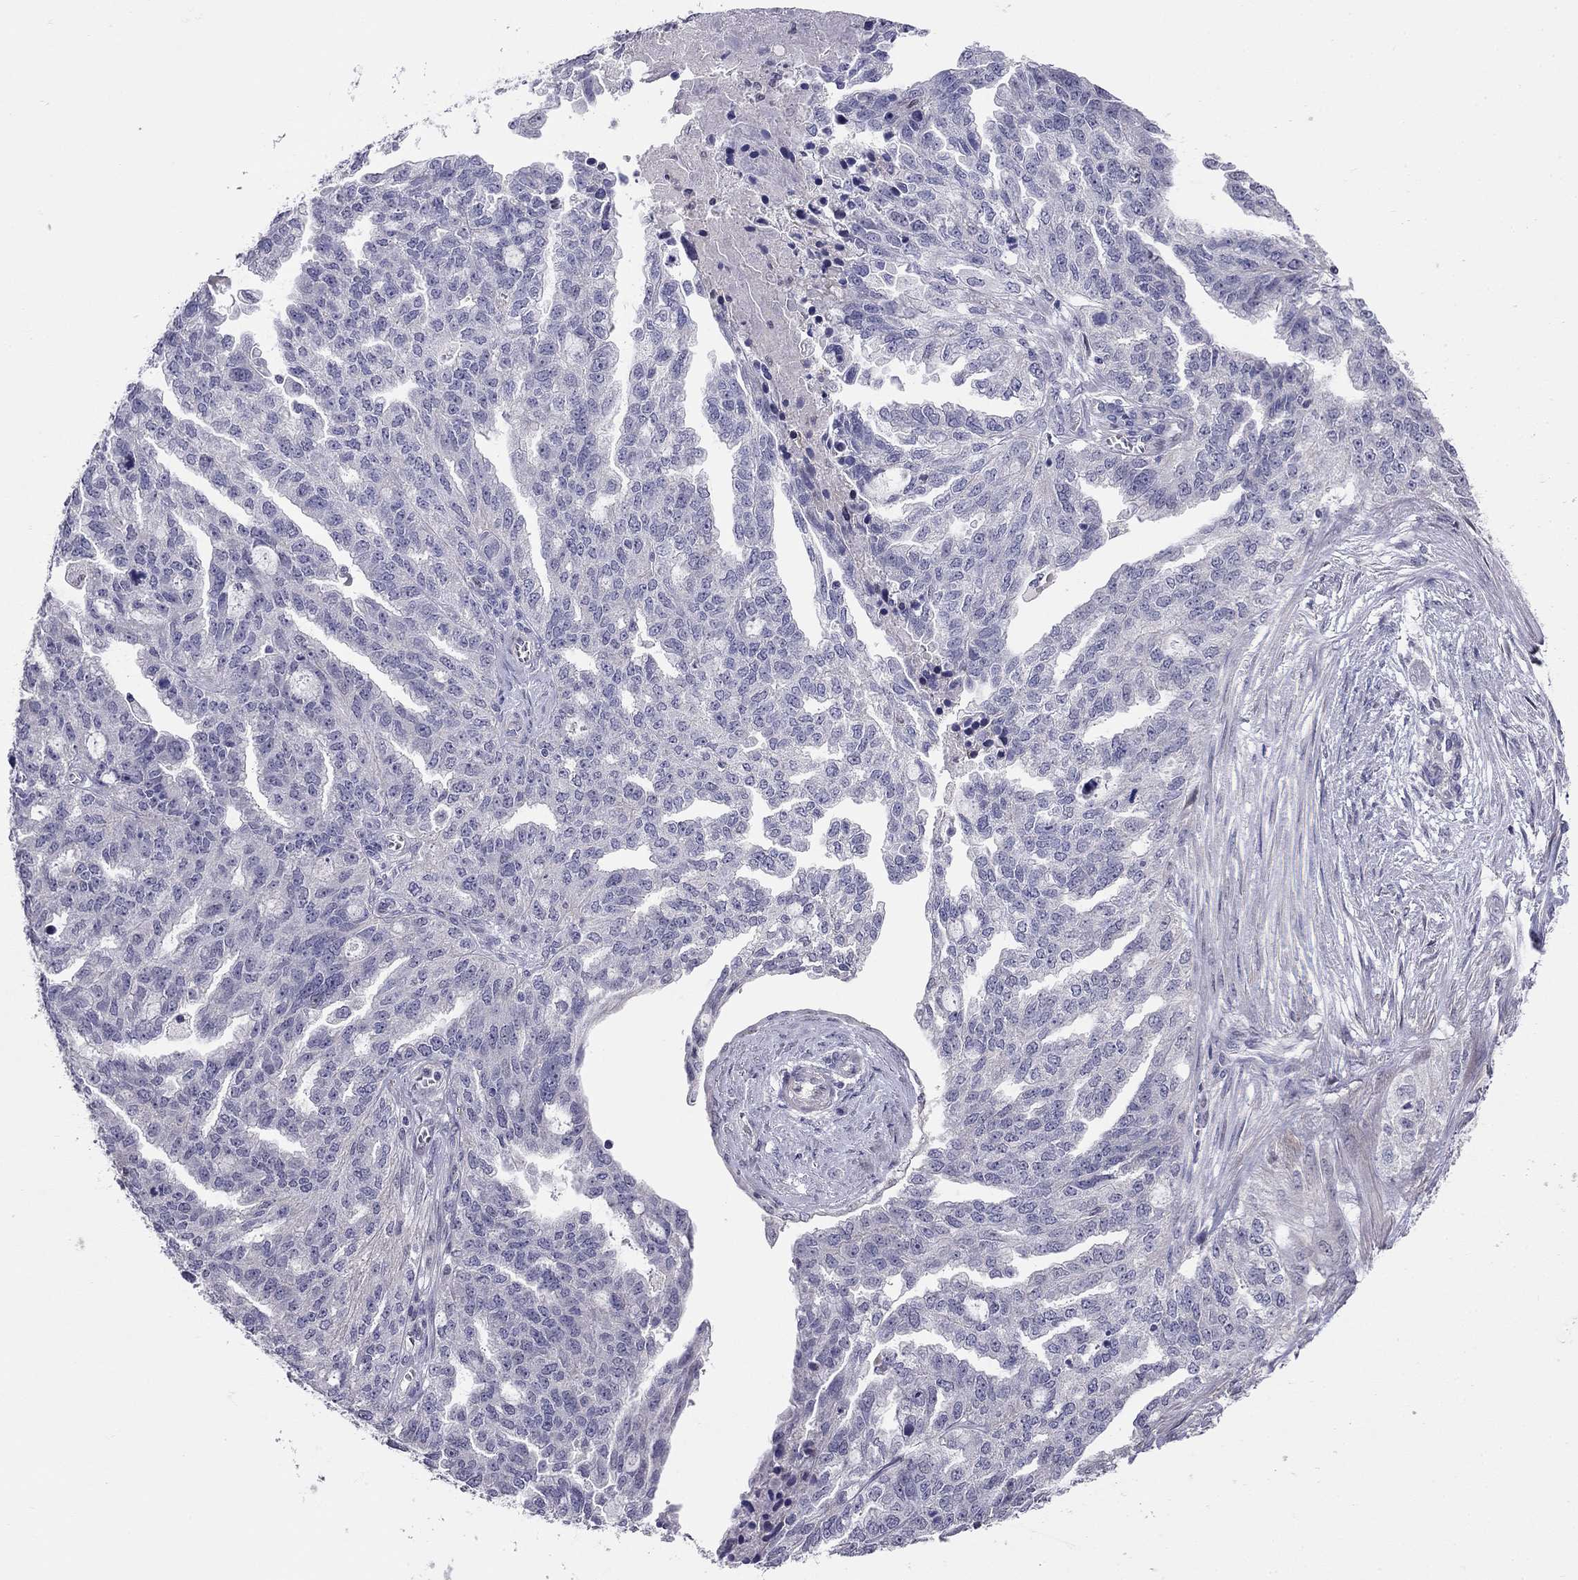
{"staining": {"intensity": "negative", "quantity": "none", "location": "none"}, "tissue": "ovarian cancer", "cell_type": "Tumor cells", "image_type": "cancer", "snomed": [{"axis": "morphology", "description": "Cystadenocarcinoma, serous, NOS"}, {"axis": "topography", "description": "Ovary"}], "caption": "A micrograph of human ovarian serous cystadenocarcinoma is negative for staining in tumor cells.", "gene": "LRRC39", "patient": {"sex": "female", "age": 51}}